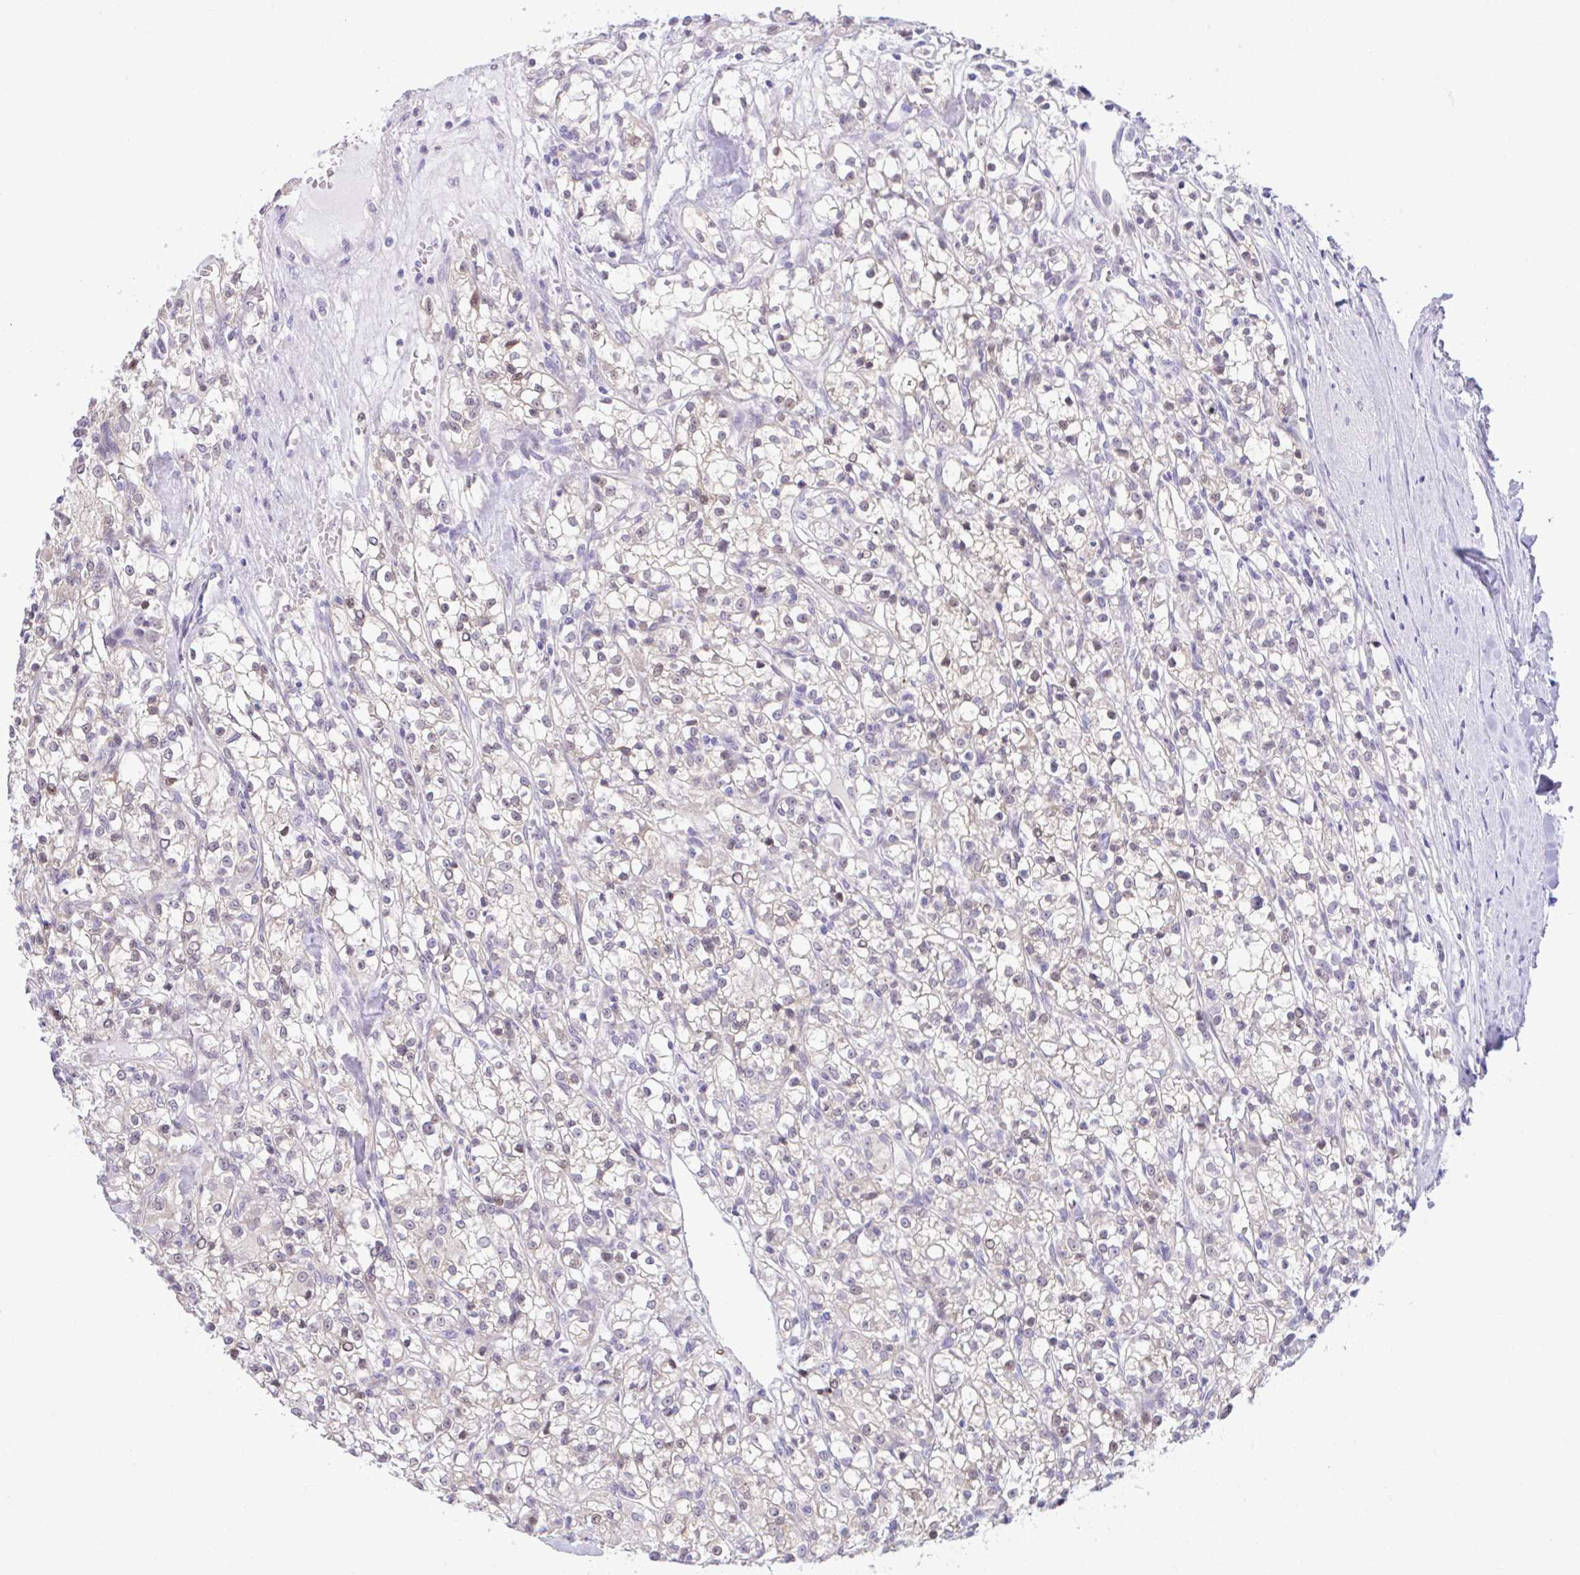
{"staining": {"intensity": "negative", "quantity": "none", "location": "none"}, "tissue": "renal cancer", "cell_type": "Tumor cells", "image_type": "cancer", "snomed": [{"axis": "morphology", "description": "Adenocarcinoma, NOS"}, {"axis": "topography", "description": "Kidney"}], "caption": "The immunohistochemistry photomicrograph has no significant positivity in tumor cells of renal adenocarcinoma tissue.", "gene": "ZNF485", "patient": {"sex": "female", "age": 59}}